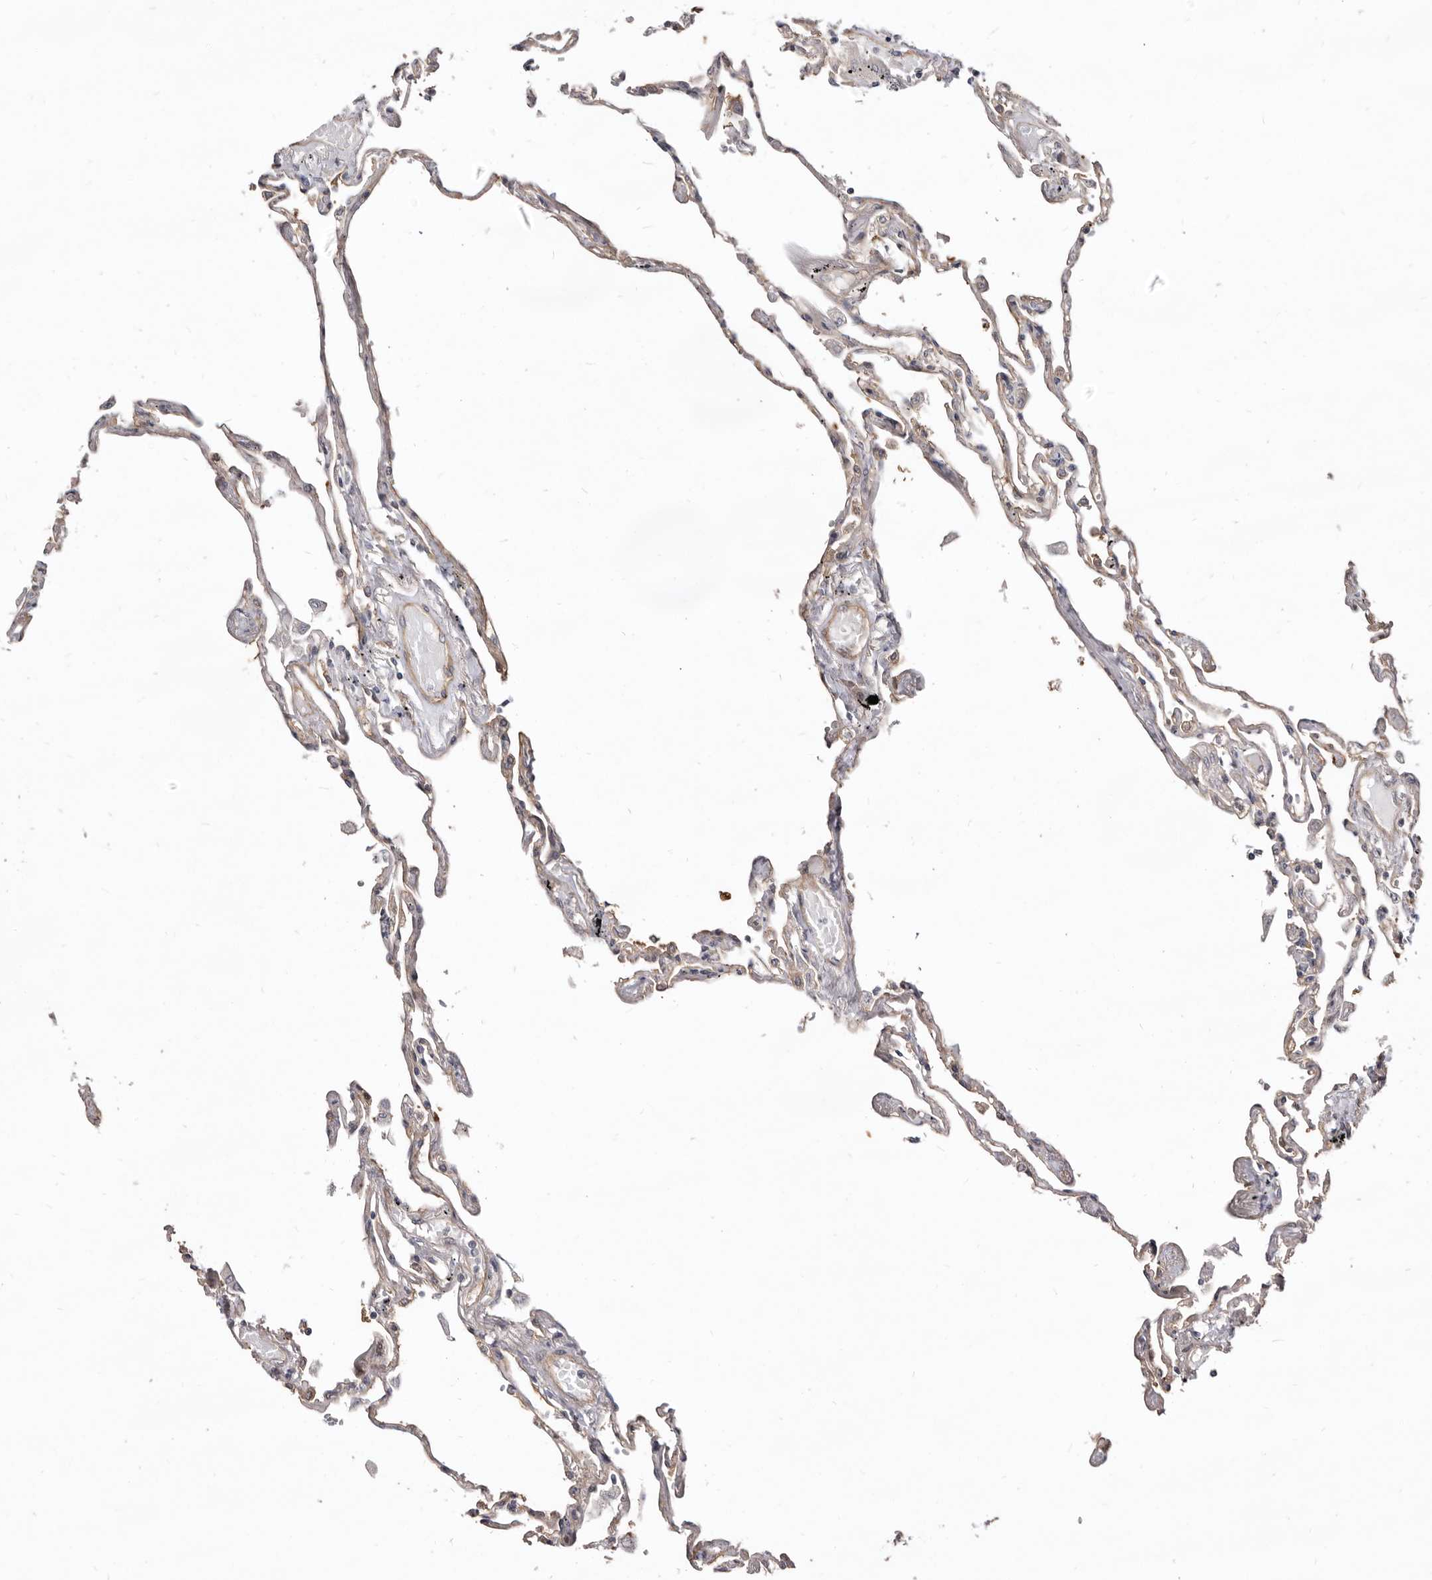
{"staining": {"intensity": "moderate", "quantity": "25%-75%", "location": "cytoplasmic/membranous"}, "tissue": "lung", "cell_type": "Alveolar cells", "image_type": "normal", "snomed": [{"axis": "morphology", "description": "Normal tissue, NOS"}, {"axis": "topography", "description": "Lung"}], "caption": "Human lung stained with a brown dye demonstrates moderate cytoplasmic/membranous positive expression in about 25%-75% of alveolar cells.", "gene": "GPATCH4", "patient": {"sex": "female", "age": 67}}